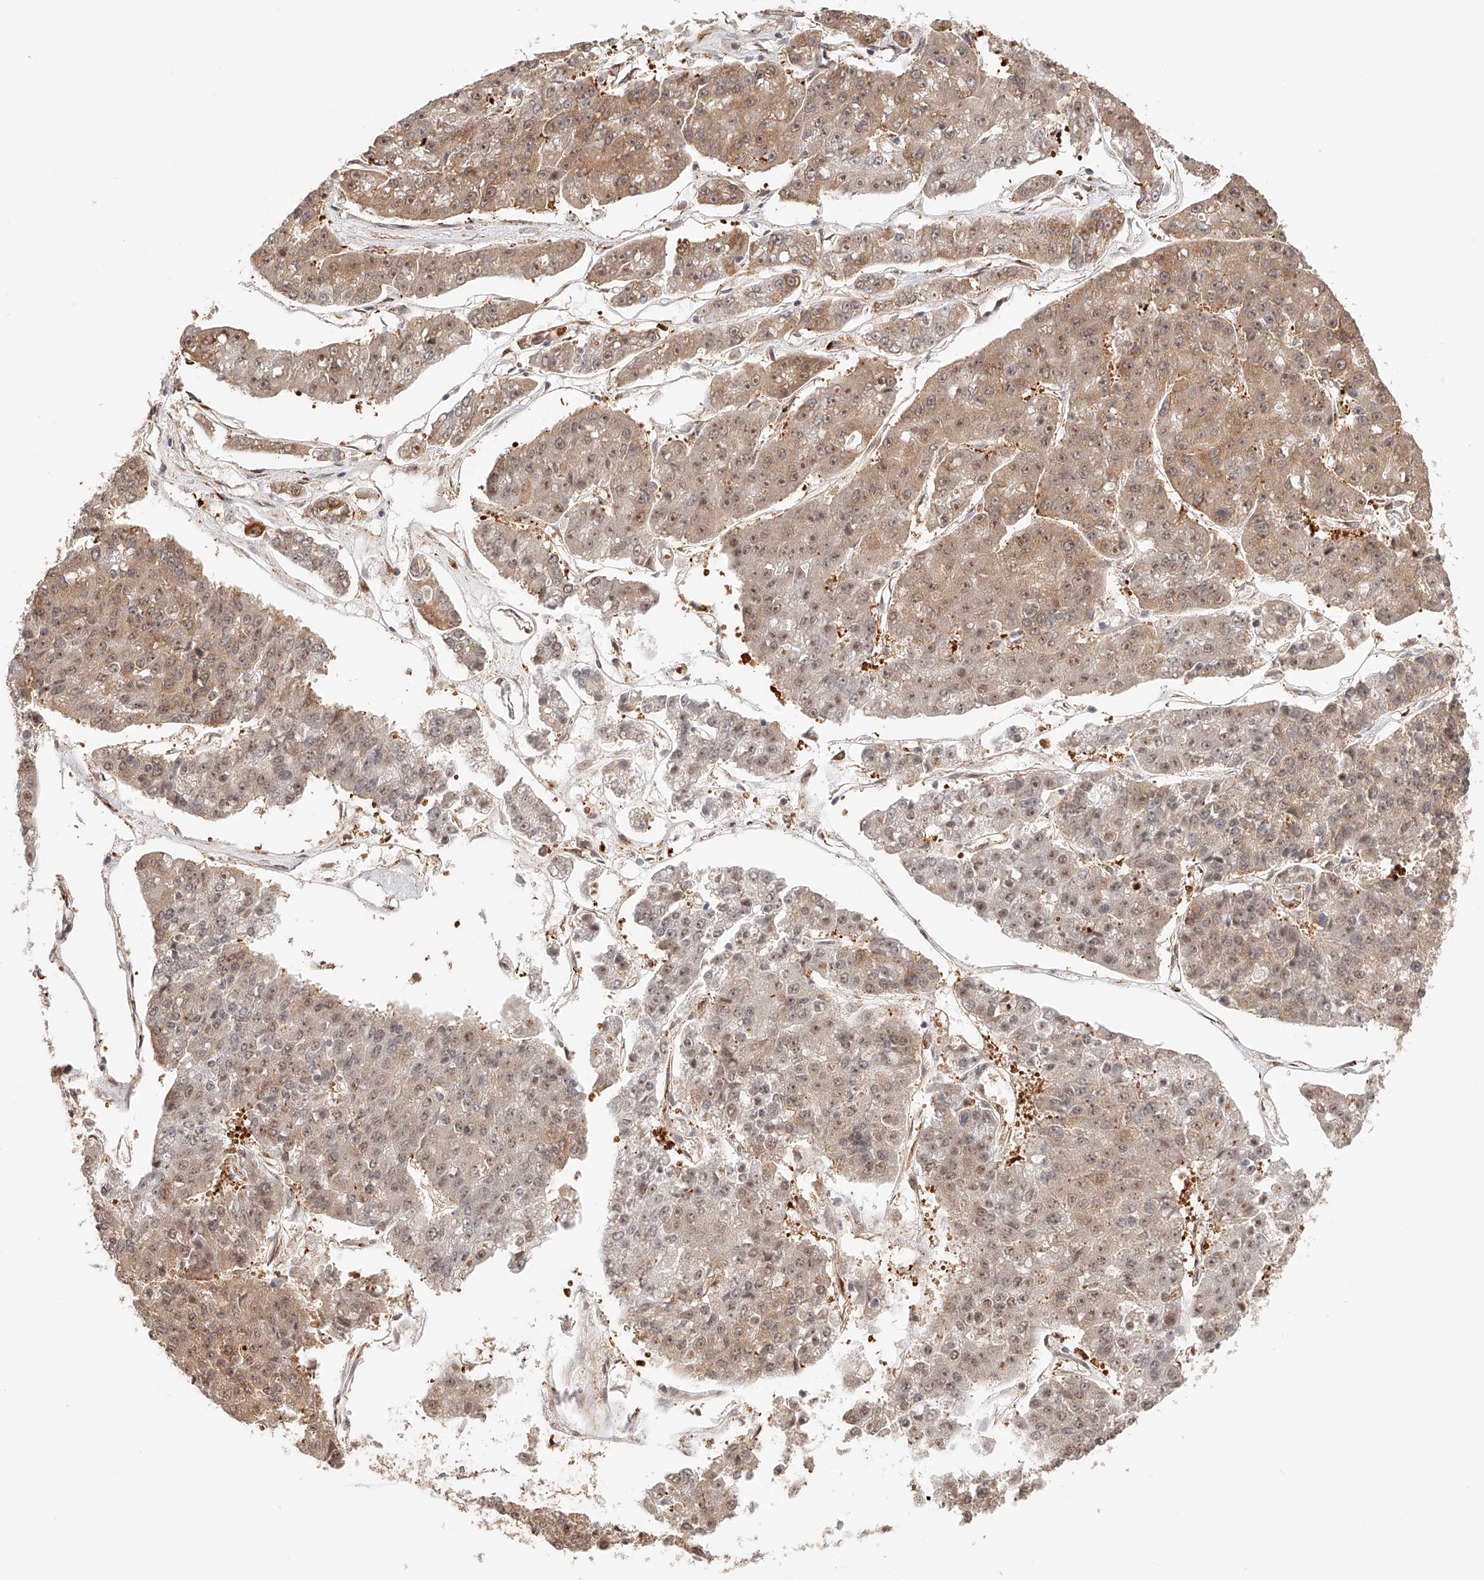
{"staining": {"intensity": "moderate", "quantity": ">75%", "location": "cytoplasmic/membranous,nuclear"}, "tissue": "pancreatic cancer", "cell_type": "Tumor cells", "image_type": "cancer", "snomed": [{"axis": "morphology", "description": "Adenocarcinoma, NOS"}, {"axis": "topography", "description": "Pancreas"}], "caption": "Immunohistochemical staining of pancreatic adenocarcinoma displays medium levels of moderate cytoplasmic/membranous and nuclear protein positivity in about >75% of tumor cells.", "gene": "SYNC", "patient": {"sex": "male", "age": 50}}